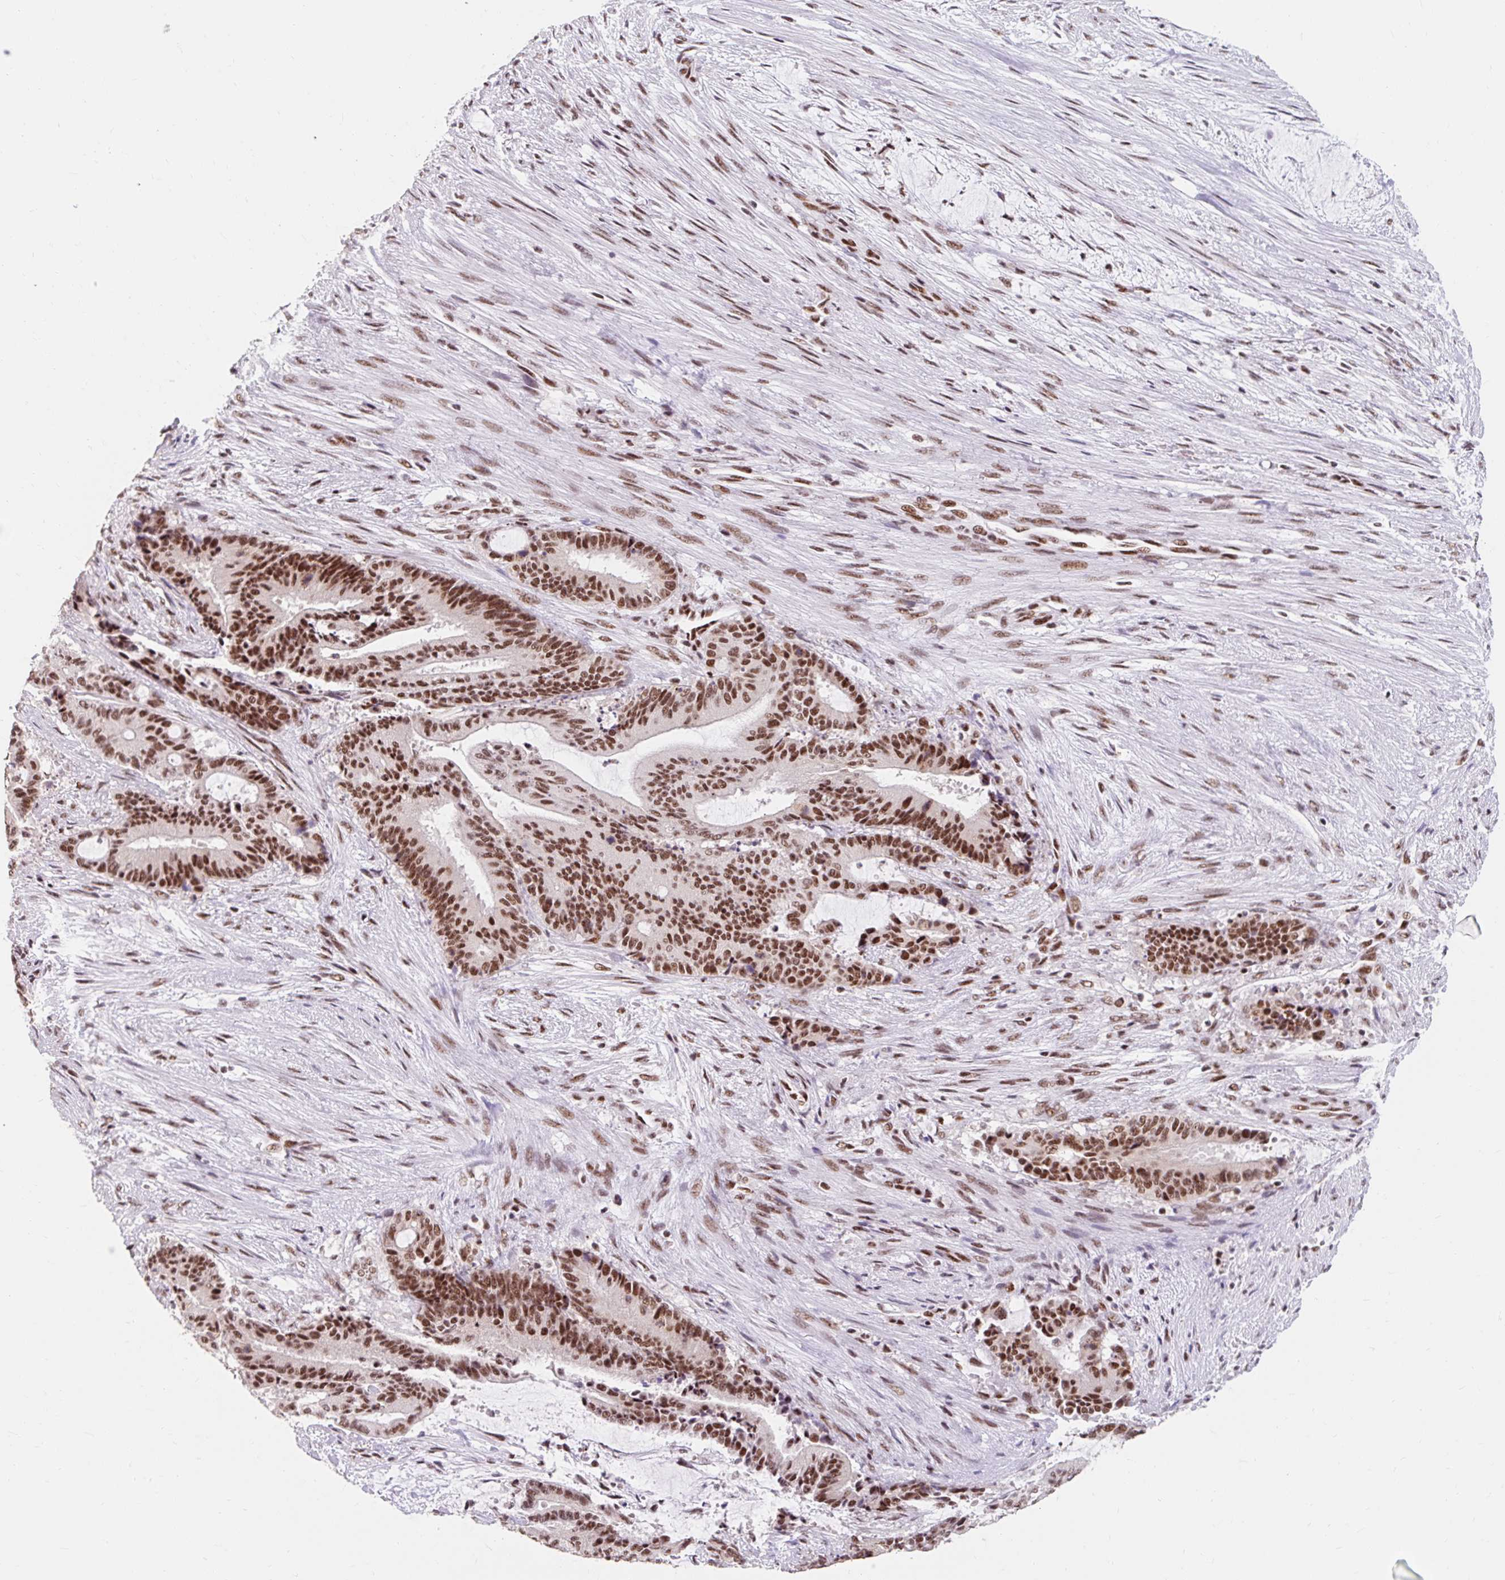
{"staining": {"intensity": "strong", "quantity": ">75%", "location": "nuclear"}, "tissue": "liver cancer", "cell_type": "Tumor cells", "image_type": "cancer", "snomed": [{"axis": "morphology", "description": "Normal tissue, NOS"}, {"axis": "morphology", "description": "Cholangiocarcinoma"}, {"axis": "topography", "description": "Liver"}, {"axis": "topography", "description": "Peripheral nerve tissue"}], "caption": "A high-resolution histopathology image shows immunohistochemistry staining of cholangiocarcinoma (liver), which demonstrates strong nuclear expression in approximately >75% of tumor cells.", "gene": "SRSF10", "patient": {"sex": "female", "age": 73}}